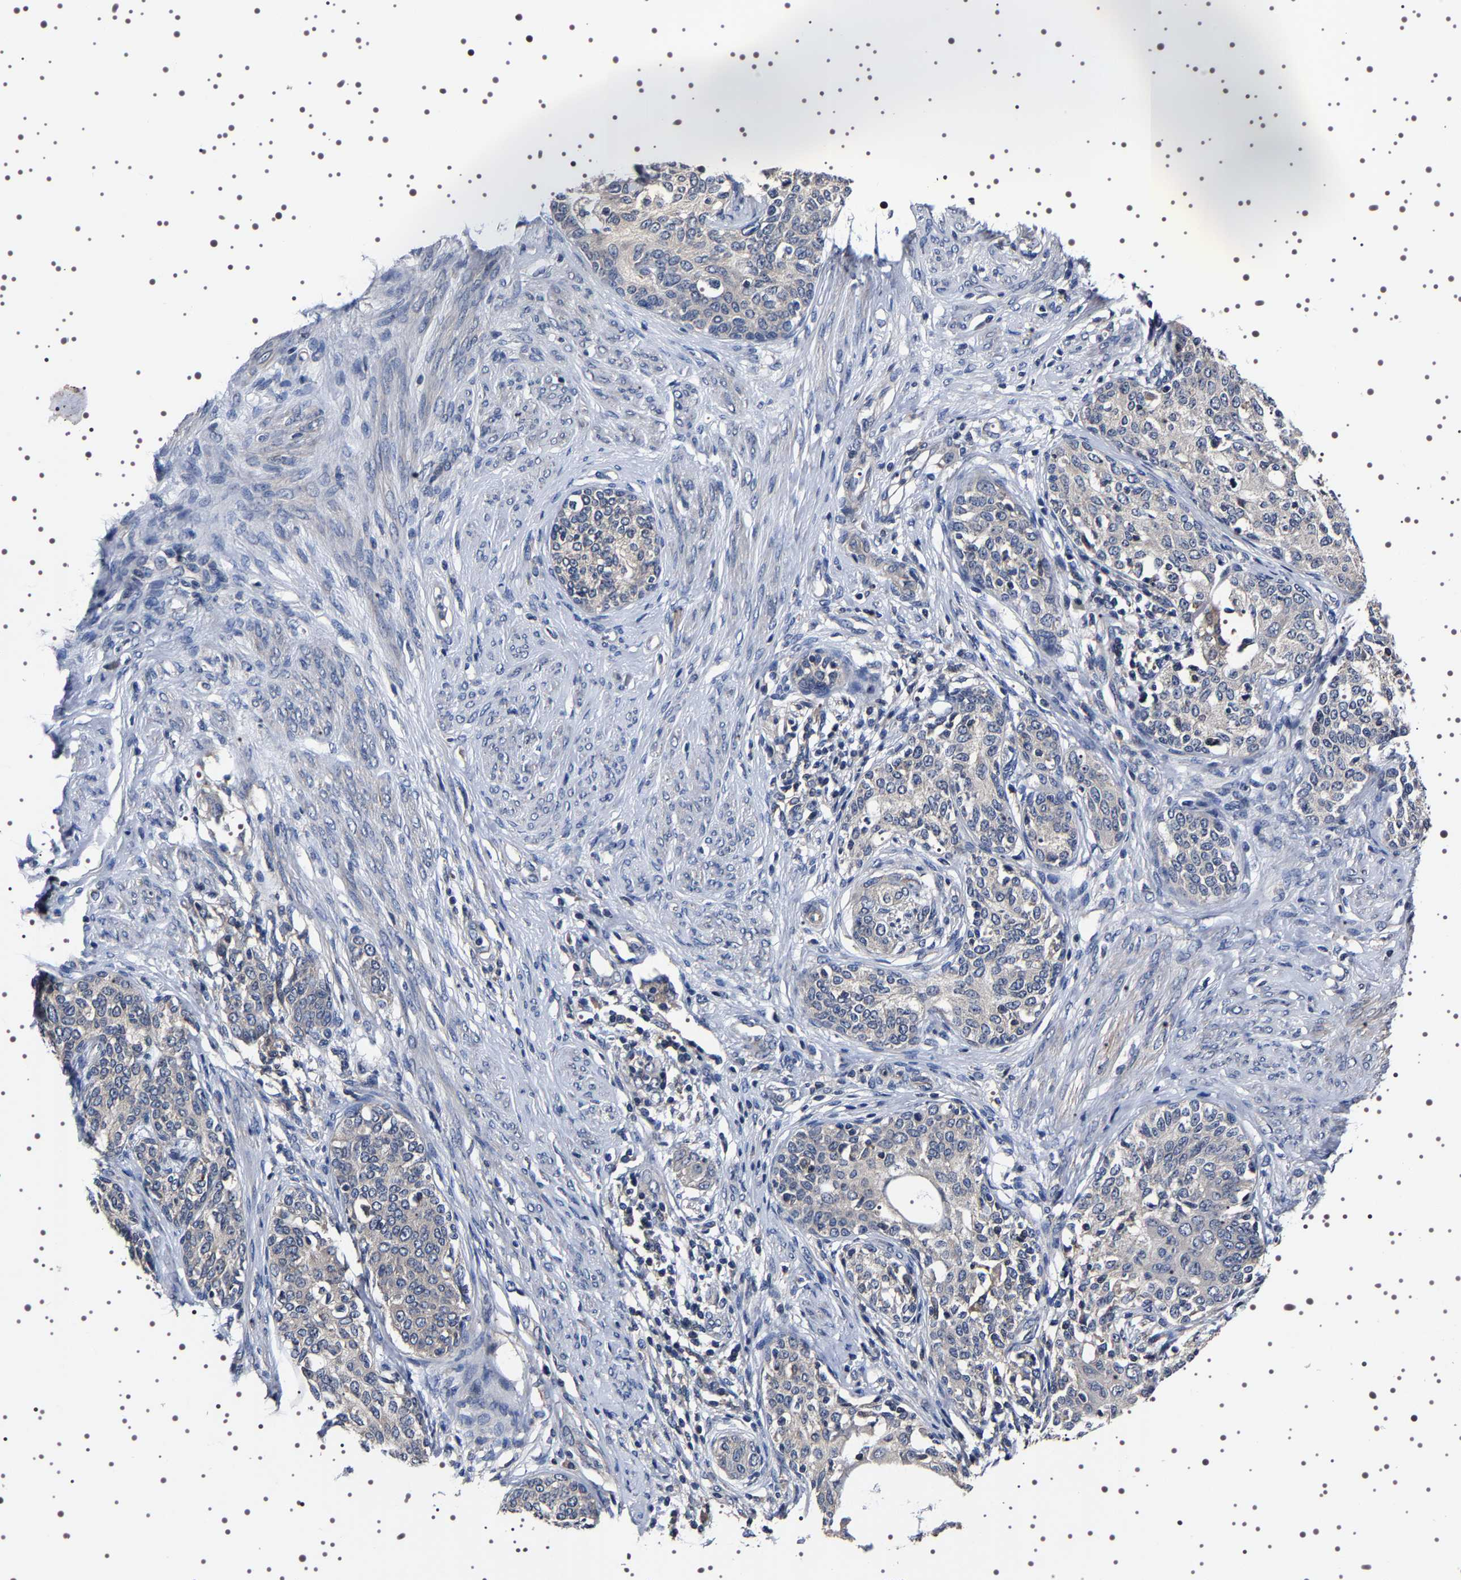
{"staining": {"intensity": "negative", "quantity": "none", "location": "none"}, "tissue": "cervical cancer", "cell_type": "Tumor cells", "image_type": "cancer", "snomed": [{"axis": "morphology", "description": "Squamous cell carcinoma, NOS"}, {"axis": "morphology", "description": "Adenocarcinoma, NOS"}, {"axis": "topography", "description": "Cervix"}], "caption": "This is an immunohistochemistry photomicrograph of human squamous cell carcinoma (cervical). There is no expression in tumor cells.", "gene": "TARBP1", "patient": {"sex": "female", "age": 52}}